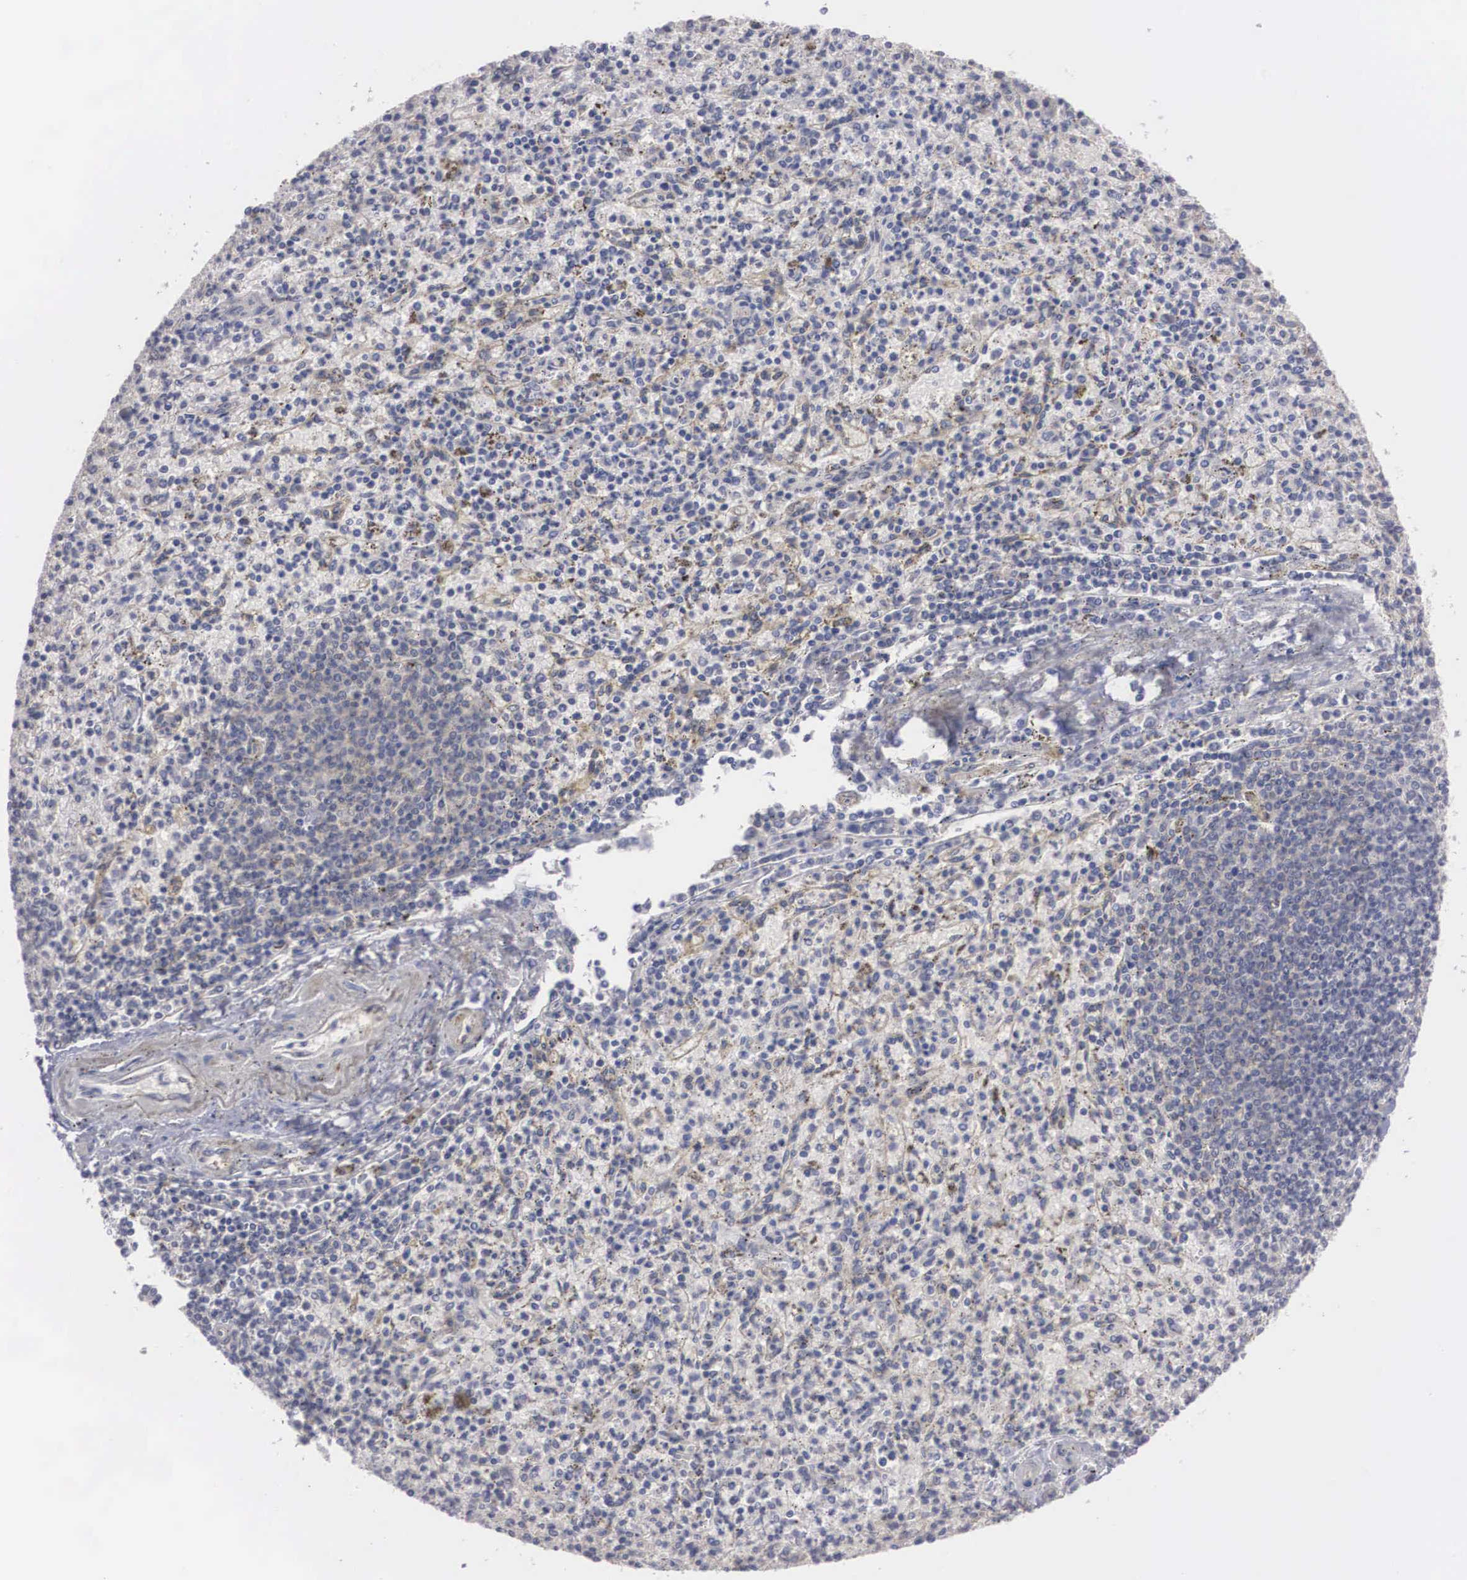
{"staining": {"intensity": "negative", "quantity": "none", "location": "none"}, "tissue": "spleen", "cell_type": "Cells in red pulp", "image_type": "normal", "snomed": [{"axis": "morphology", "description": "Normal tissue, NOS"}, {"axis": "topography", "description": "Spleen"}], "caption": "Immunohistochemistry (IHC) image of normal spleen stained for a protein (brown), which demonstrates no staining in cells in red pulp. (Immunohistochemistry (IHC), brightfield microscopy, high magnification).", "gene": "AMN", "patient": {"sex": "male", "age": 72}}